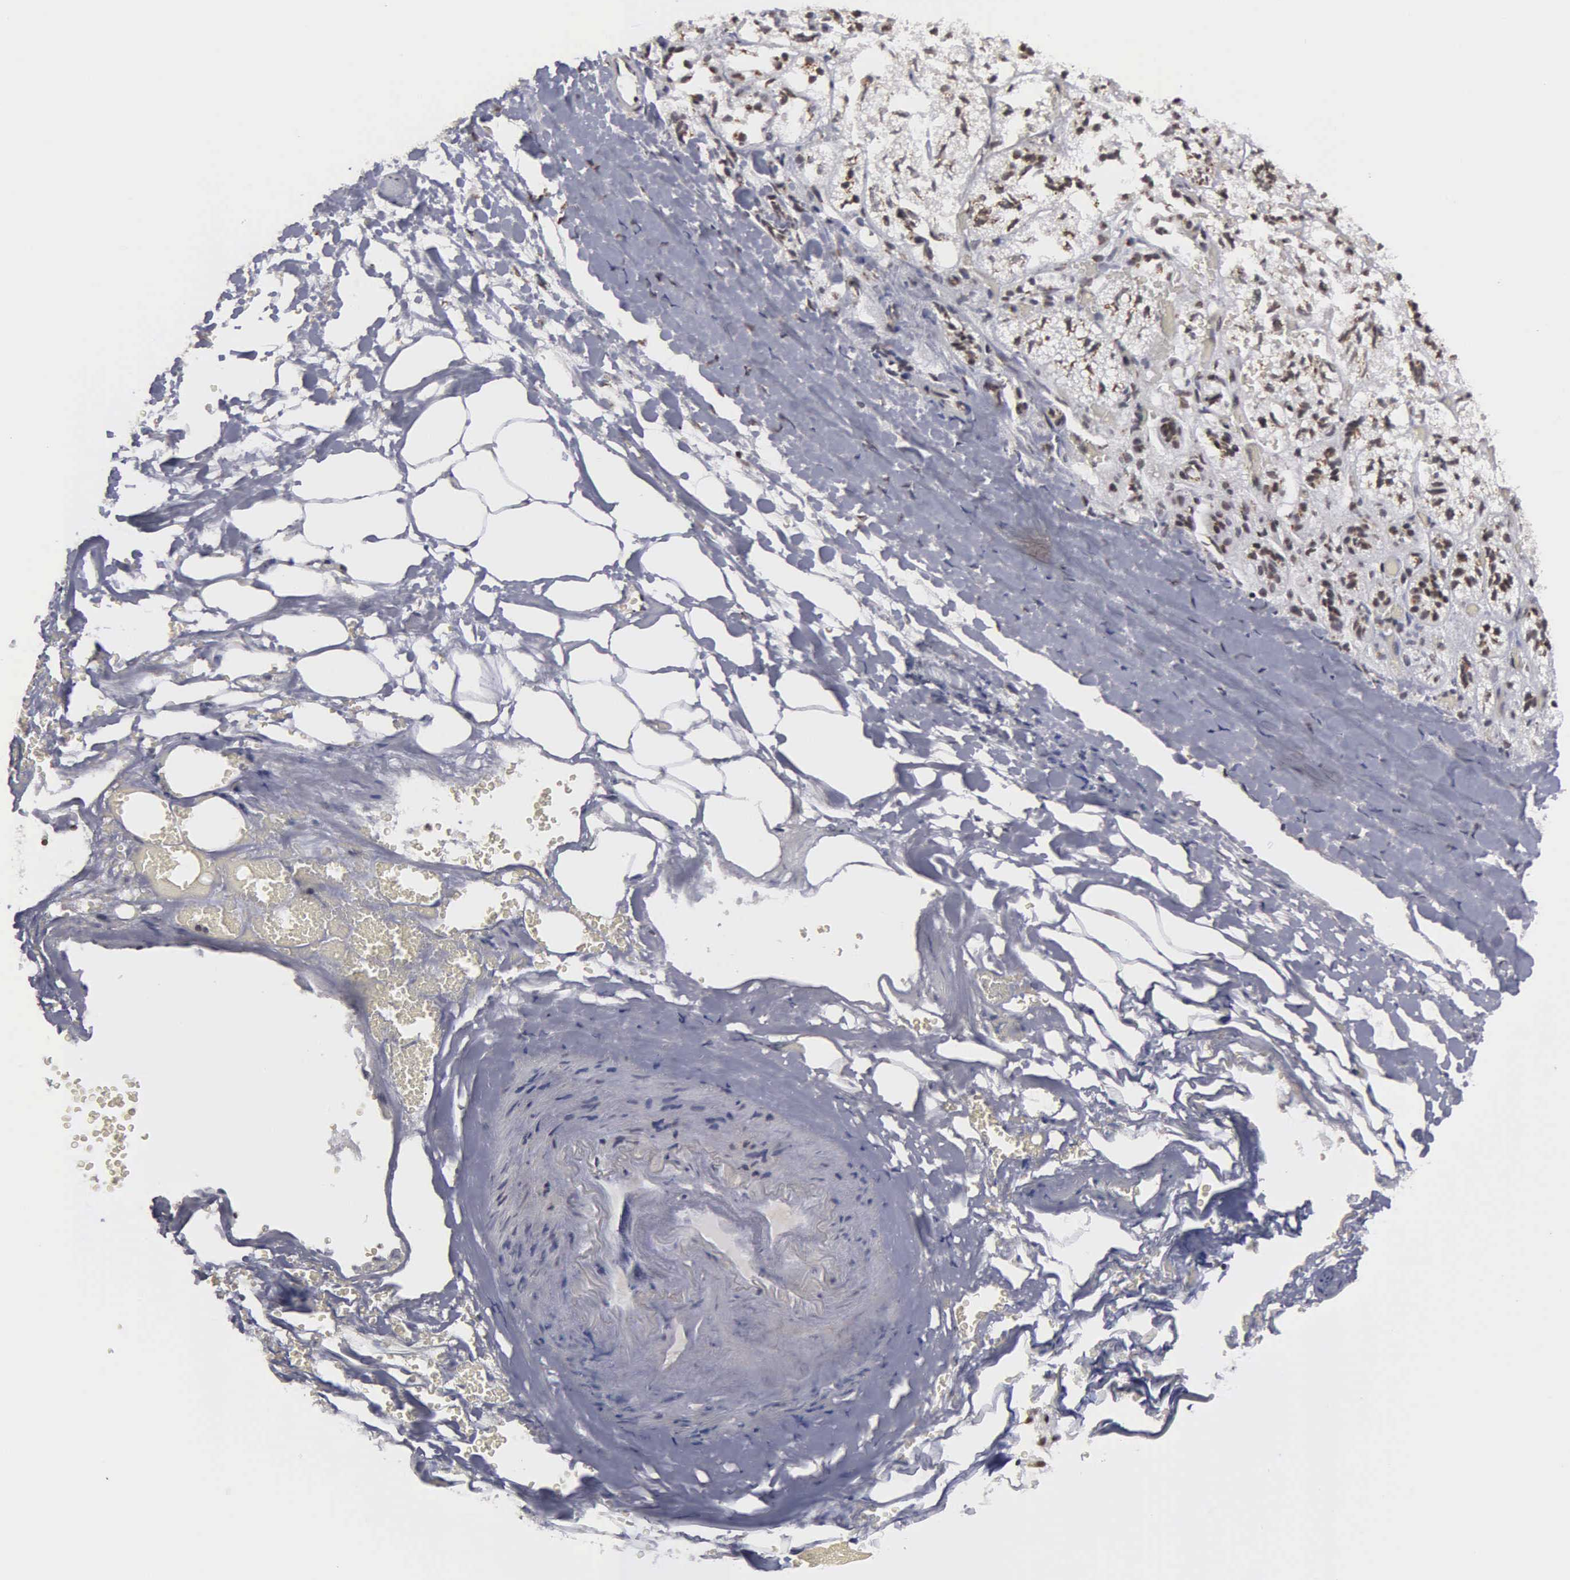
{"staining": {"intensity": "strong", "quantity": ">75%", "location": "cytoplasmic/membranous,nuclear"}, "tissue": "adrenal gland", "cell_type": "Glandular cells", "image_type": "normal", "snomed": [{"axis": "morphology", "description": "Normal tissue, NOS"}, {"axis": "topography", "description": "Adrenal gland"}], "caption": "An image of human adrenal gland stained for a protein demonstrates strong cytoplasmic/membranous,nuclear brown staining in glandular cells. The protein of interest is stained brown, and the nuclei are stained in blue (DAB (3,3'-diaminobenzidine) IHC with brightfield microscopy, high magnification).", "gene": "GTF2A1", "patient": {"sex": "male", "age": 53}}